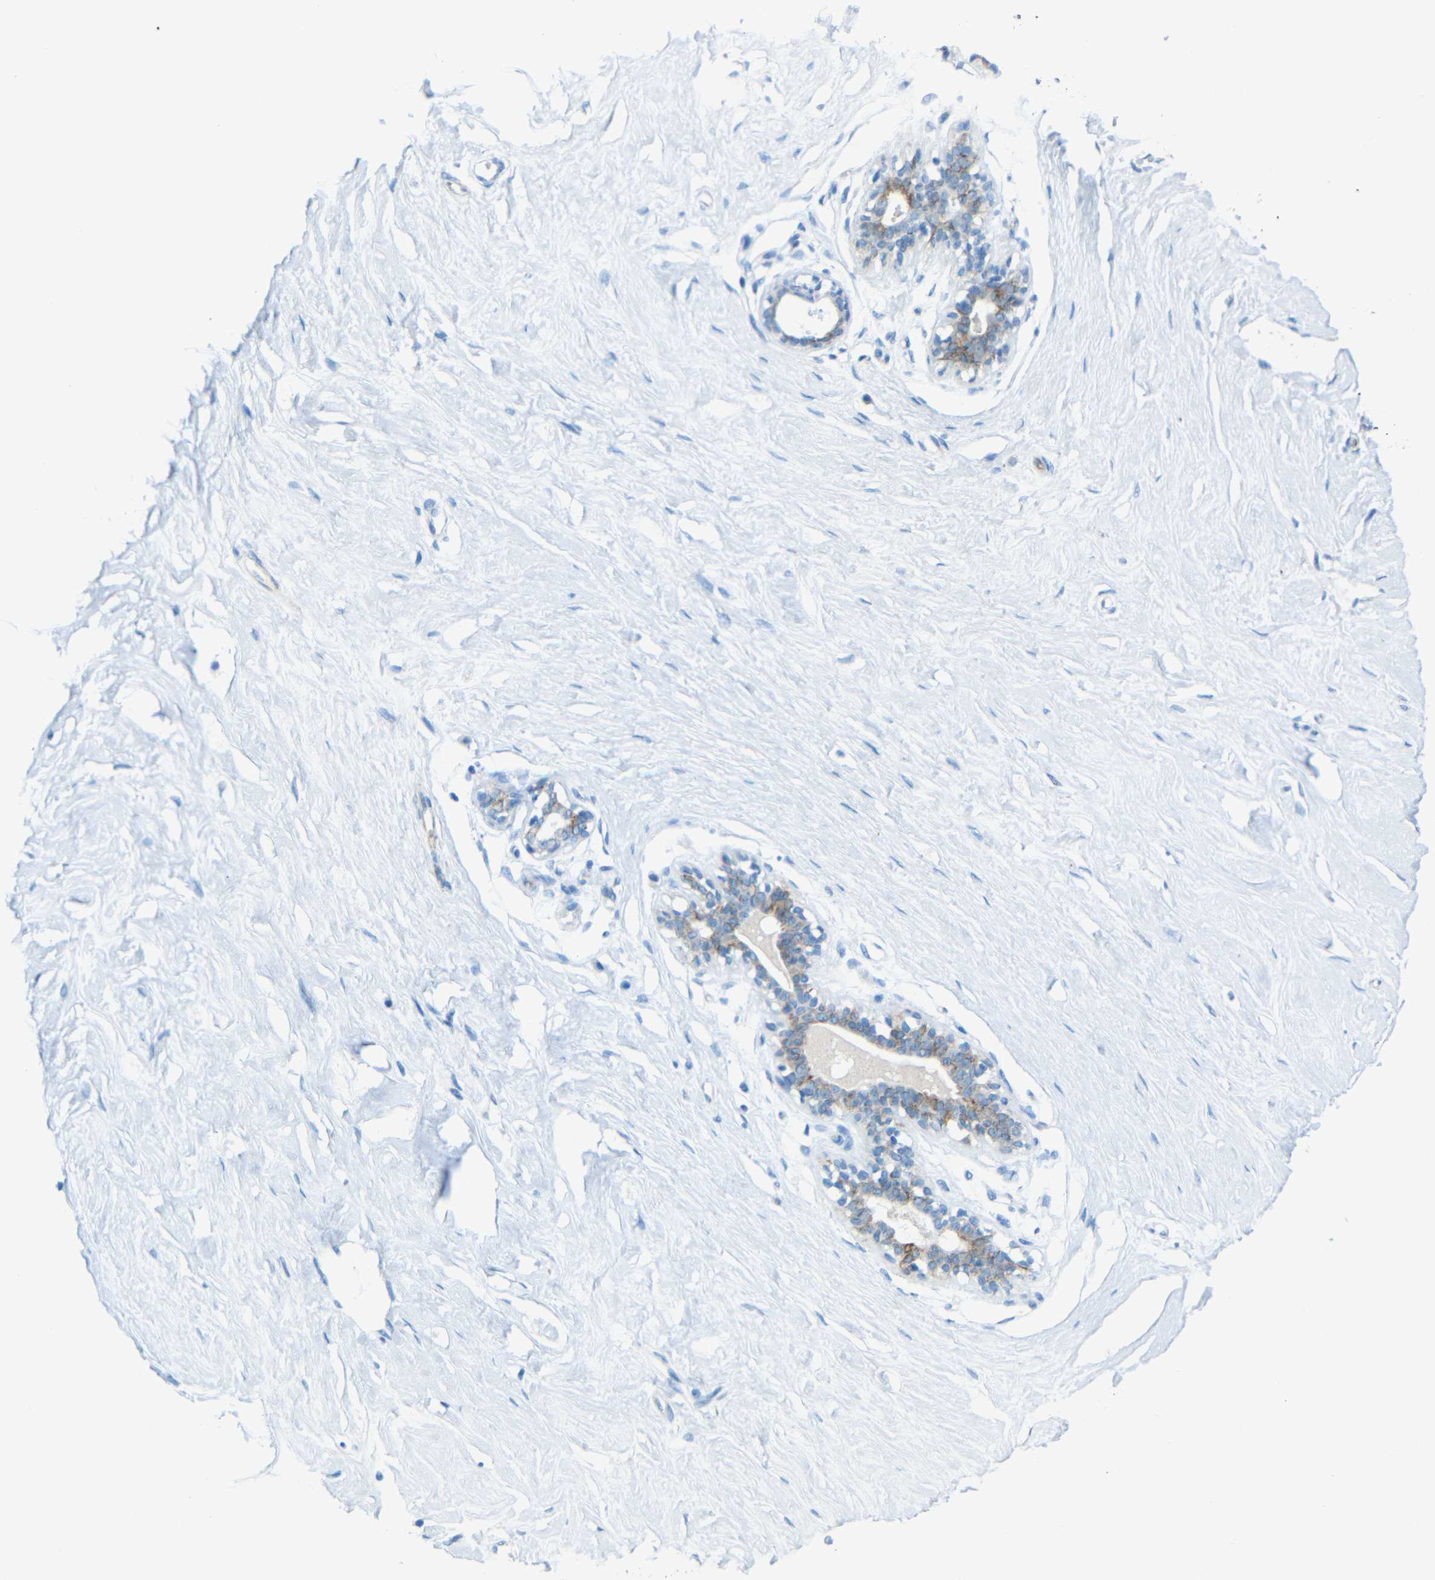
{"staining": {"intensity": "negative", "quantity": "none", "location": "none"}, "tissue": "breast", "cell_type": "Adipocytes", "image_type": "normal", "snomed": [{"axis": "morphology", "description": "Normal tissue, NOS"}, {"axis": "topography", "description": "Breast"}], "caption": "IHC photomicrograph of benign breast stained for a protein (brown), which demonstrates no expression in adipocytes.", "gene": "TUBB4B", "patient": {"sex": "female", "age": 23}}